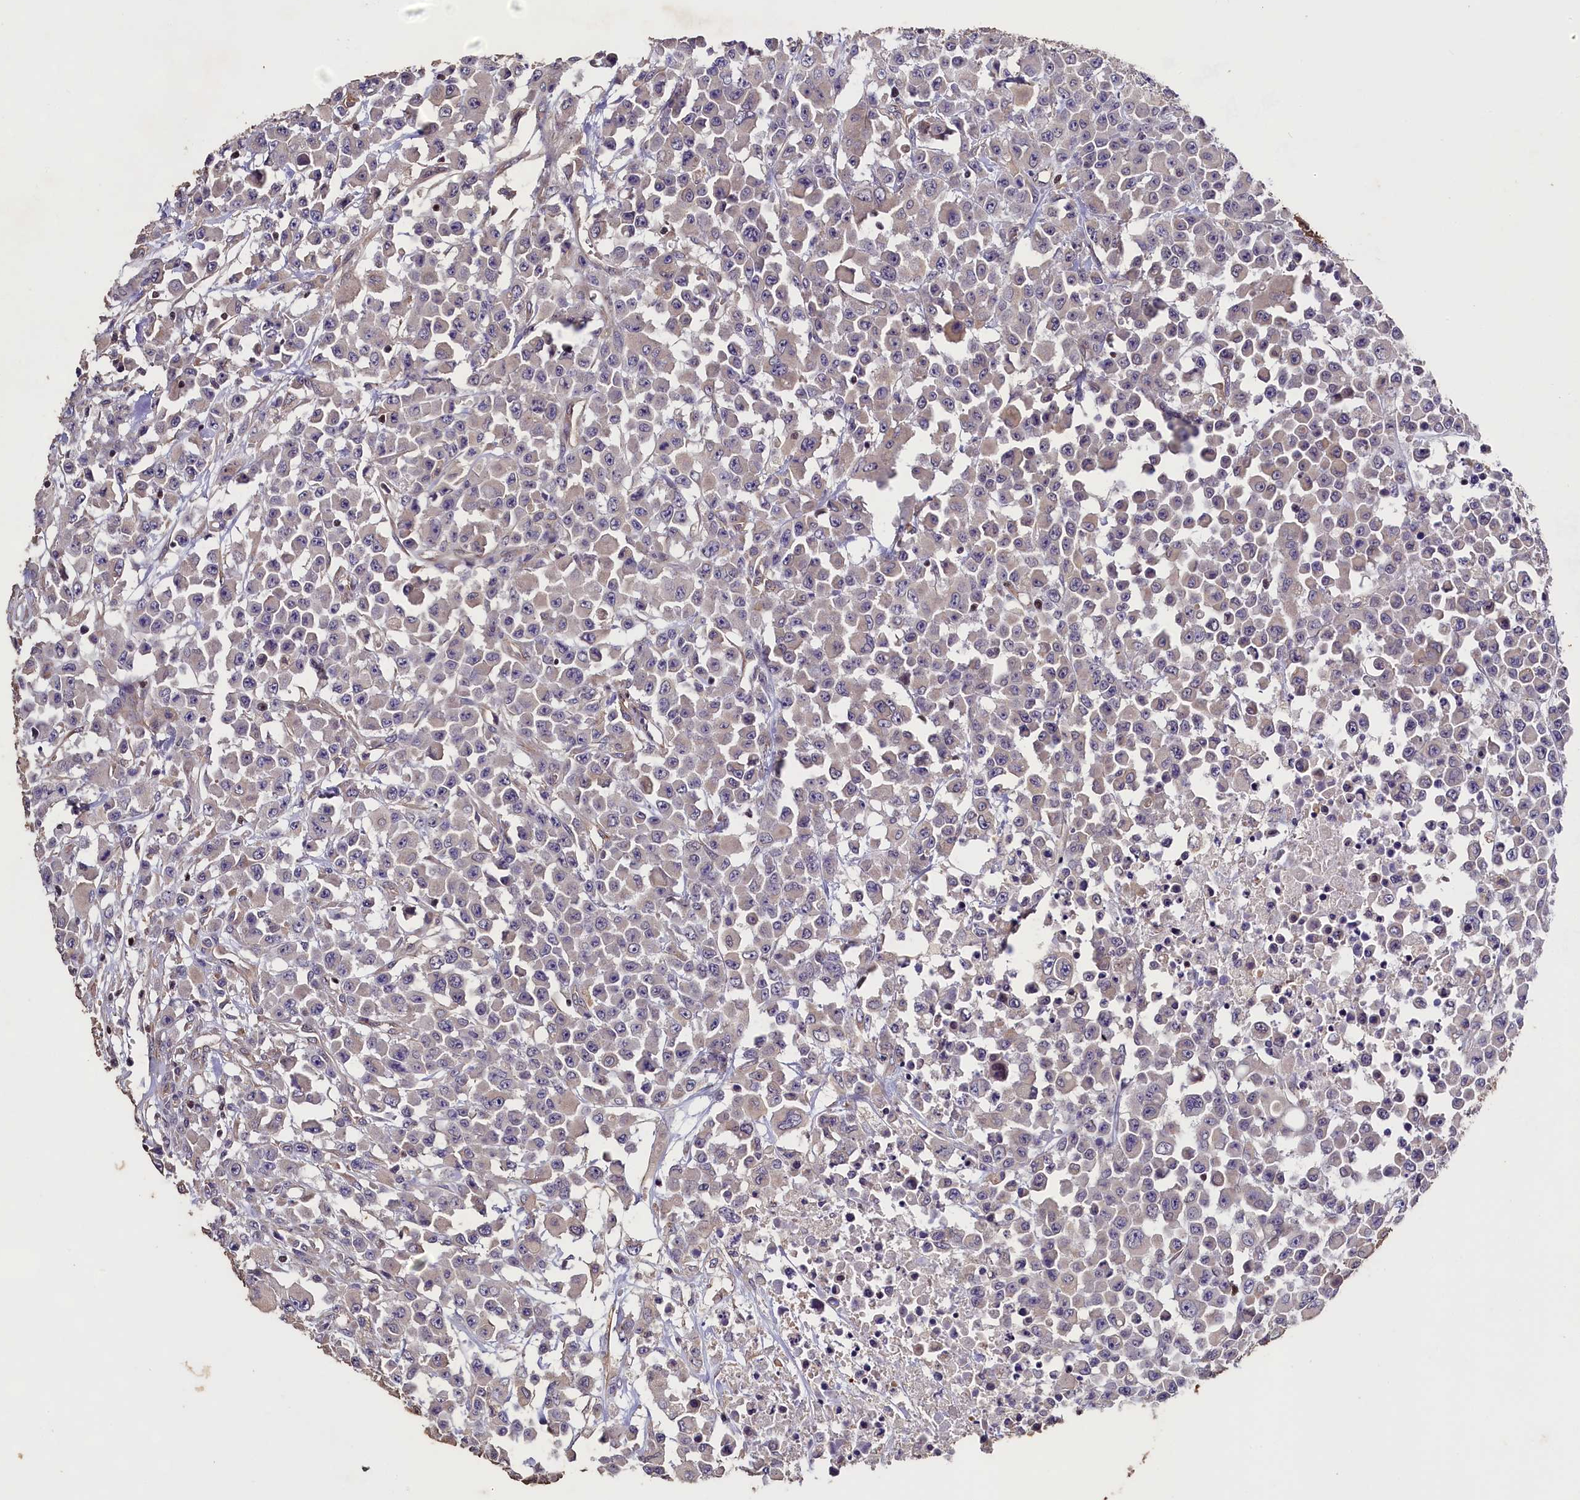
{"staining": {"intensity": "negative", "quantity": "none", "location": "none"}, "tissue": "colorectal cancer", "cell_type": "Tumor cells", "image_type": "cancer", "snomed": [{"axis": "morphology", "description": "Adenocarcinoma, NOS"}, {"axis": "topography", "description": "Colon"}], "caption": "Immunohistochemical staining of human colorectal adenocarcinoma demonstrates no significant staining in tumor cells.", "gene": "SP4", "patient": {"sex": "male", "age": 51}}